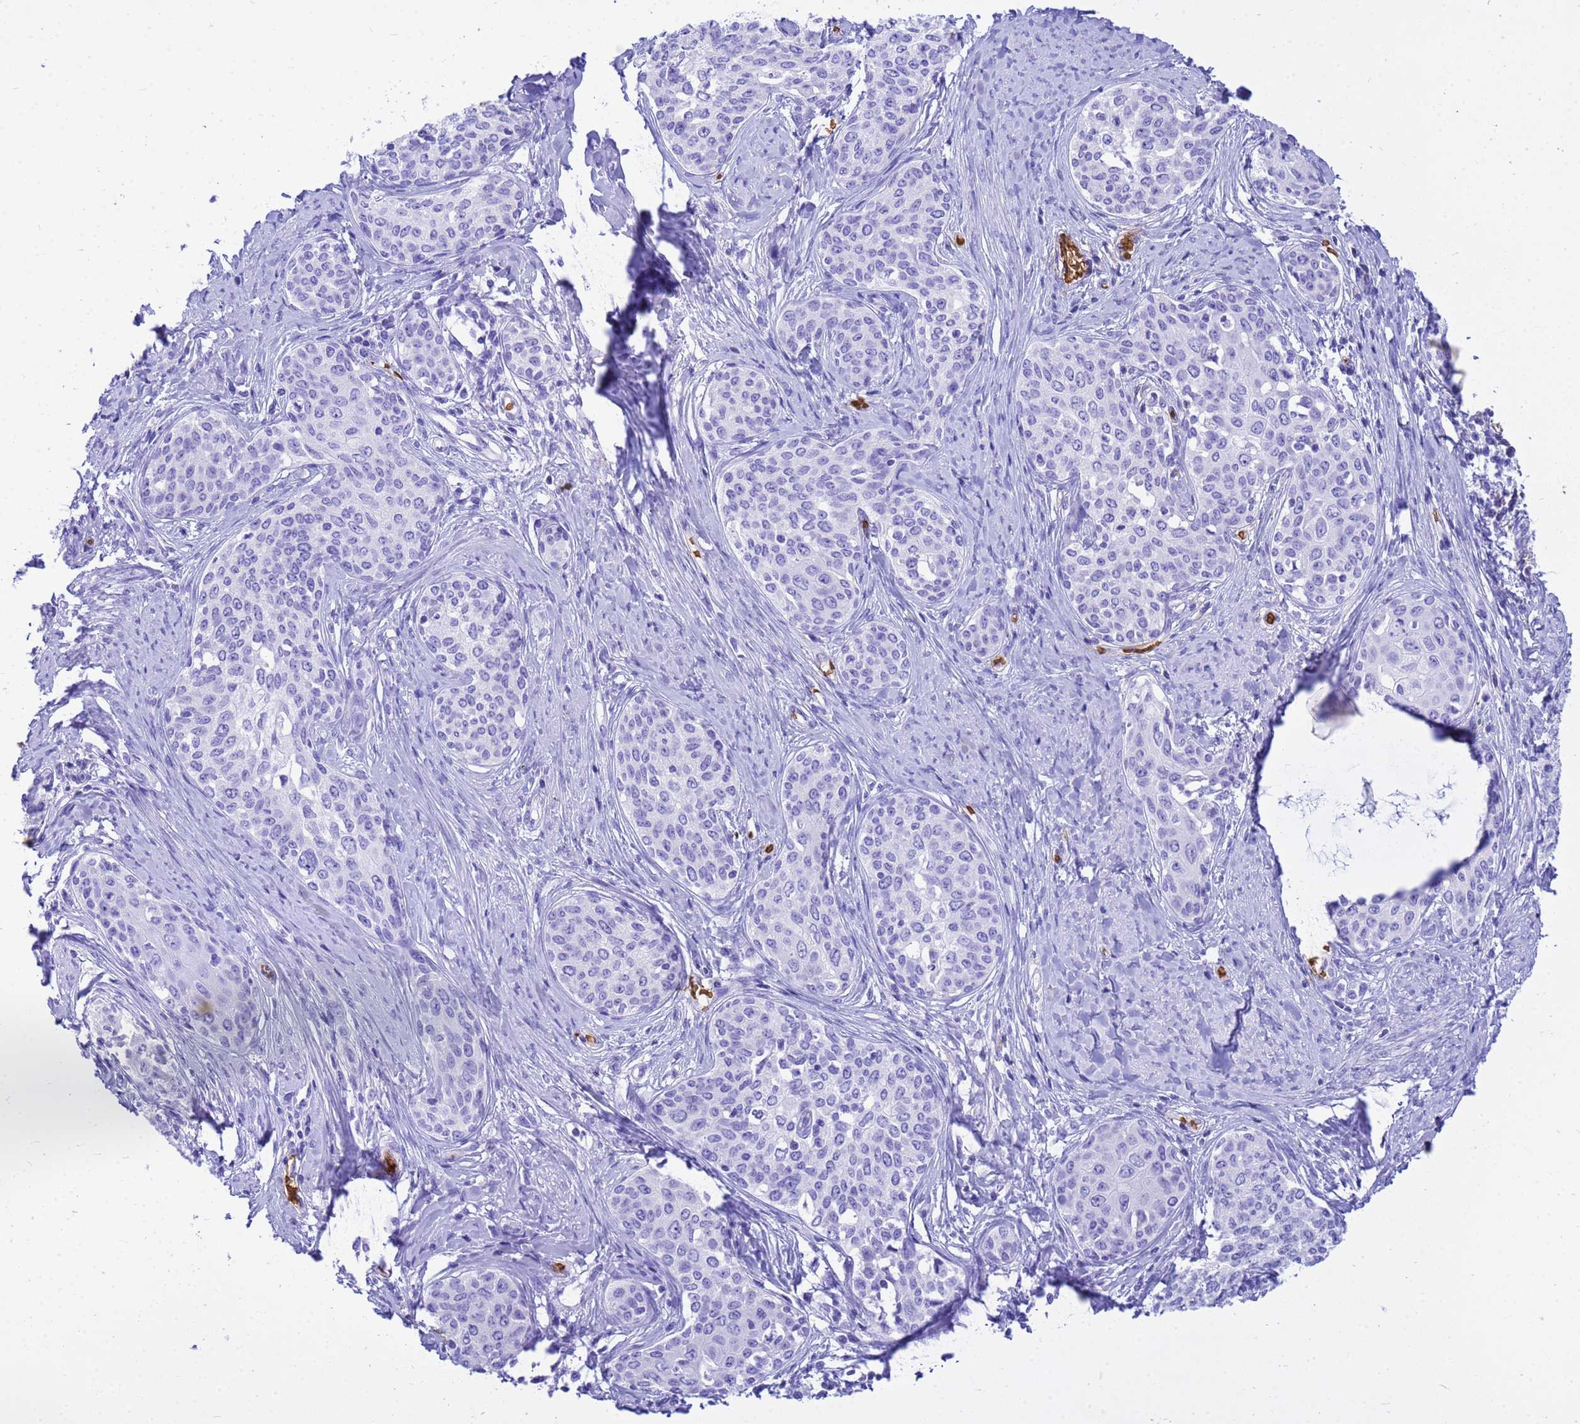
{"staining": {"intensity": "negative", "quantity": "none", "location": "none"}, "tissue": "cervical cancer", "cell_type": "Tumor cells", "image_type": "cancer", "snomed": [{"axis": "morphology", "description": "Squamous cell carcinoma, NOS"}, {"axis": "morphology", "description": "Adenocarcinoma, NOS"}, {"axis": "topography", "description": "Cervix"}], "caption": "This is a image of IHC staining of cervical squamous cell carcinoma, which shows no expression in tumor cells.", "gene": "HBA2", "patient": {"sex": "female", "age": 52}}